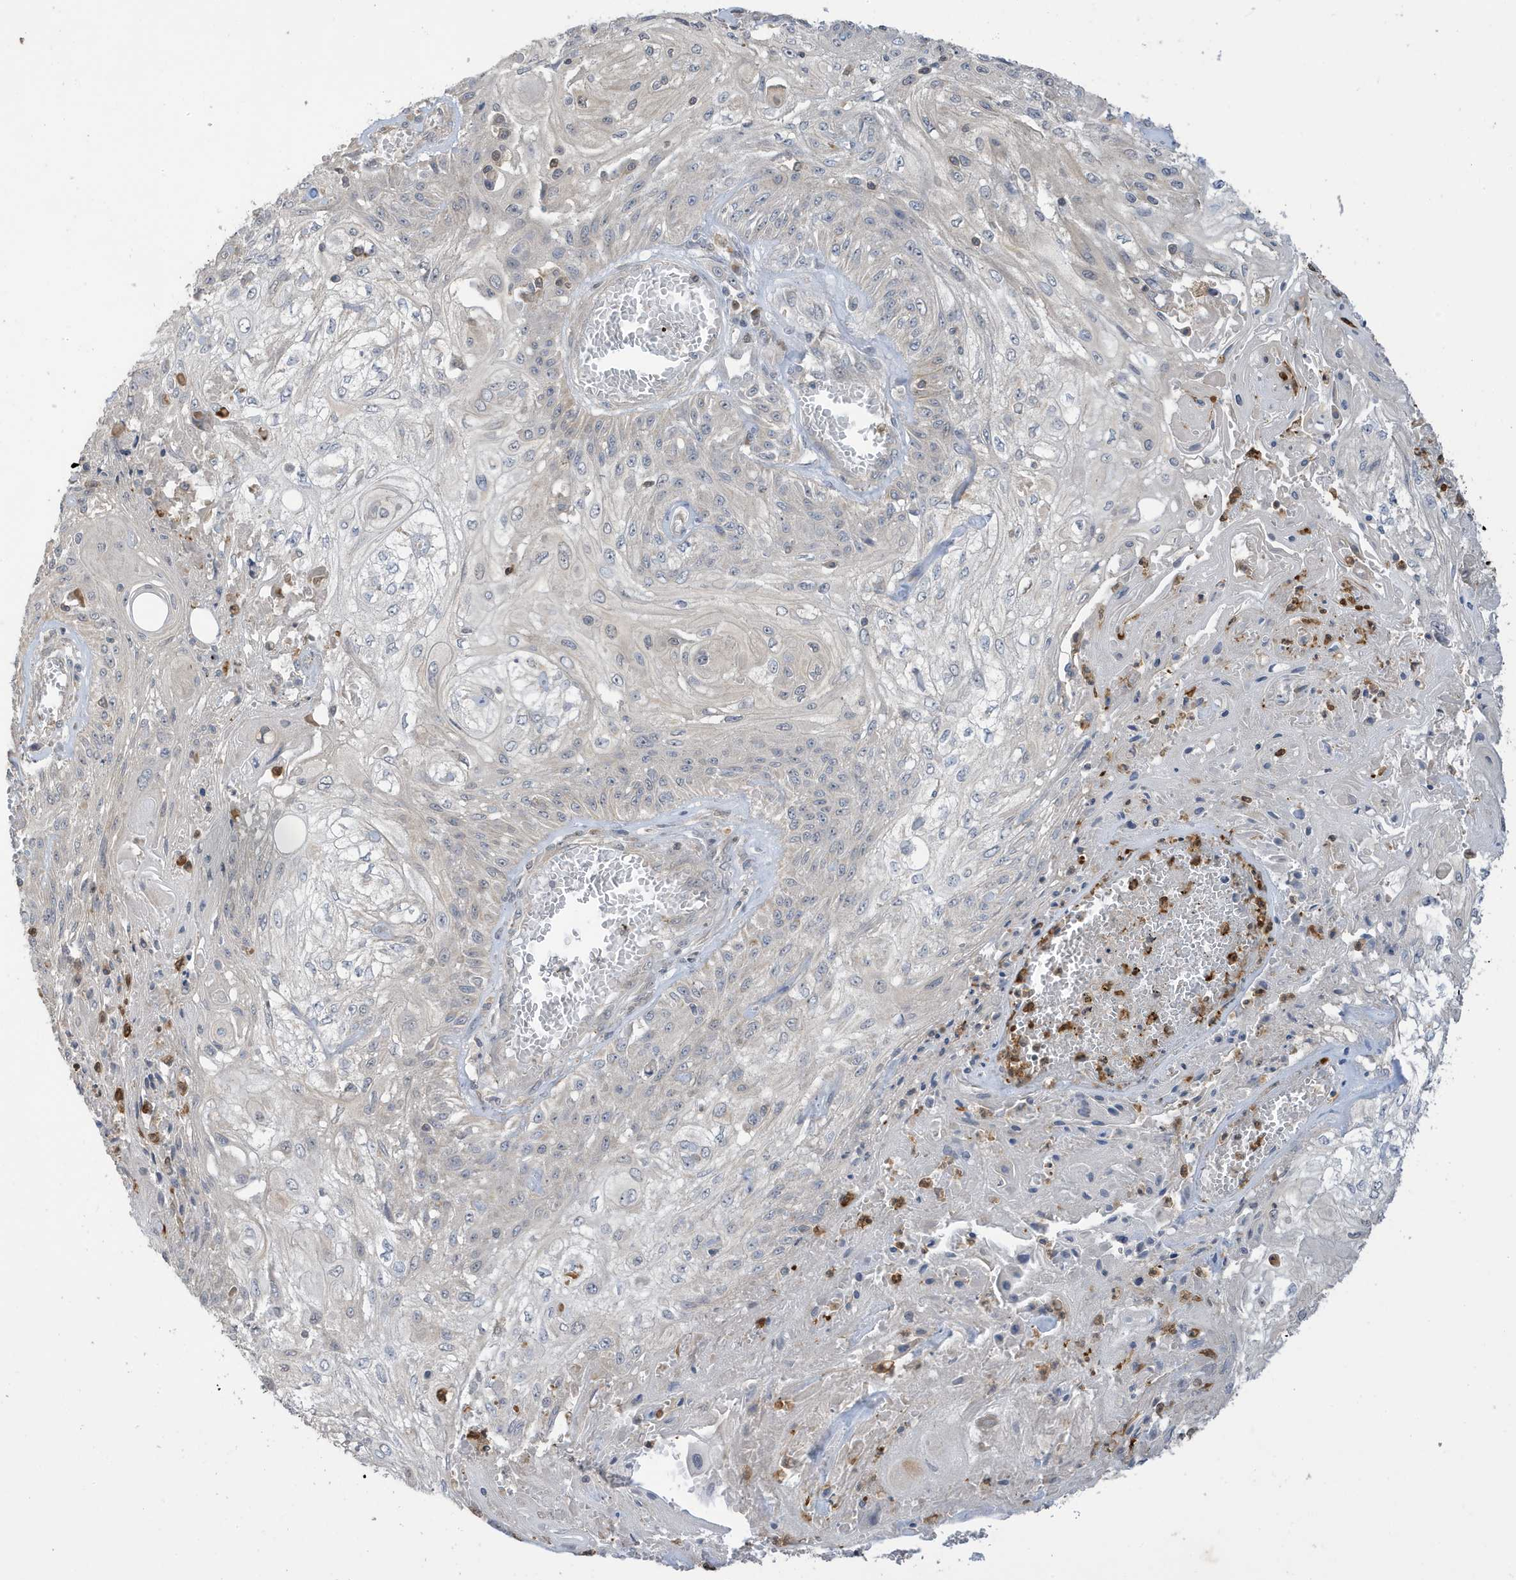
{"staining": {"intensity": "negative", "quantity": "none", "location": "none"}, "tissue": "skin cancer", "cell_type": "Tumor cells", "image_type": "cancer", "snomed": [{"axis": "morphology", "description": "Squamous cell carcinoma, NOS"}, {"axis": "morphology", "description": "Squamous cell carcinoma, metastatic, NOS"}, {"axis": "topography", "description": "Skin"}, {"axis": "topography", "description": "Lymph node"}], "caption": "Immunohistochemical staining of skin cancer displays no significant positivity in tumor cells.", "gene": "TAB3", "patient": {"sex": "male", "age": 75}}